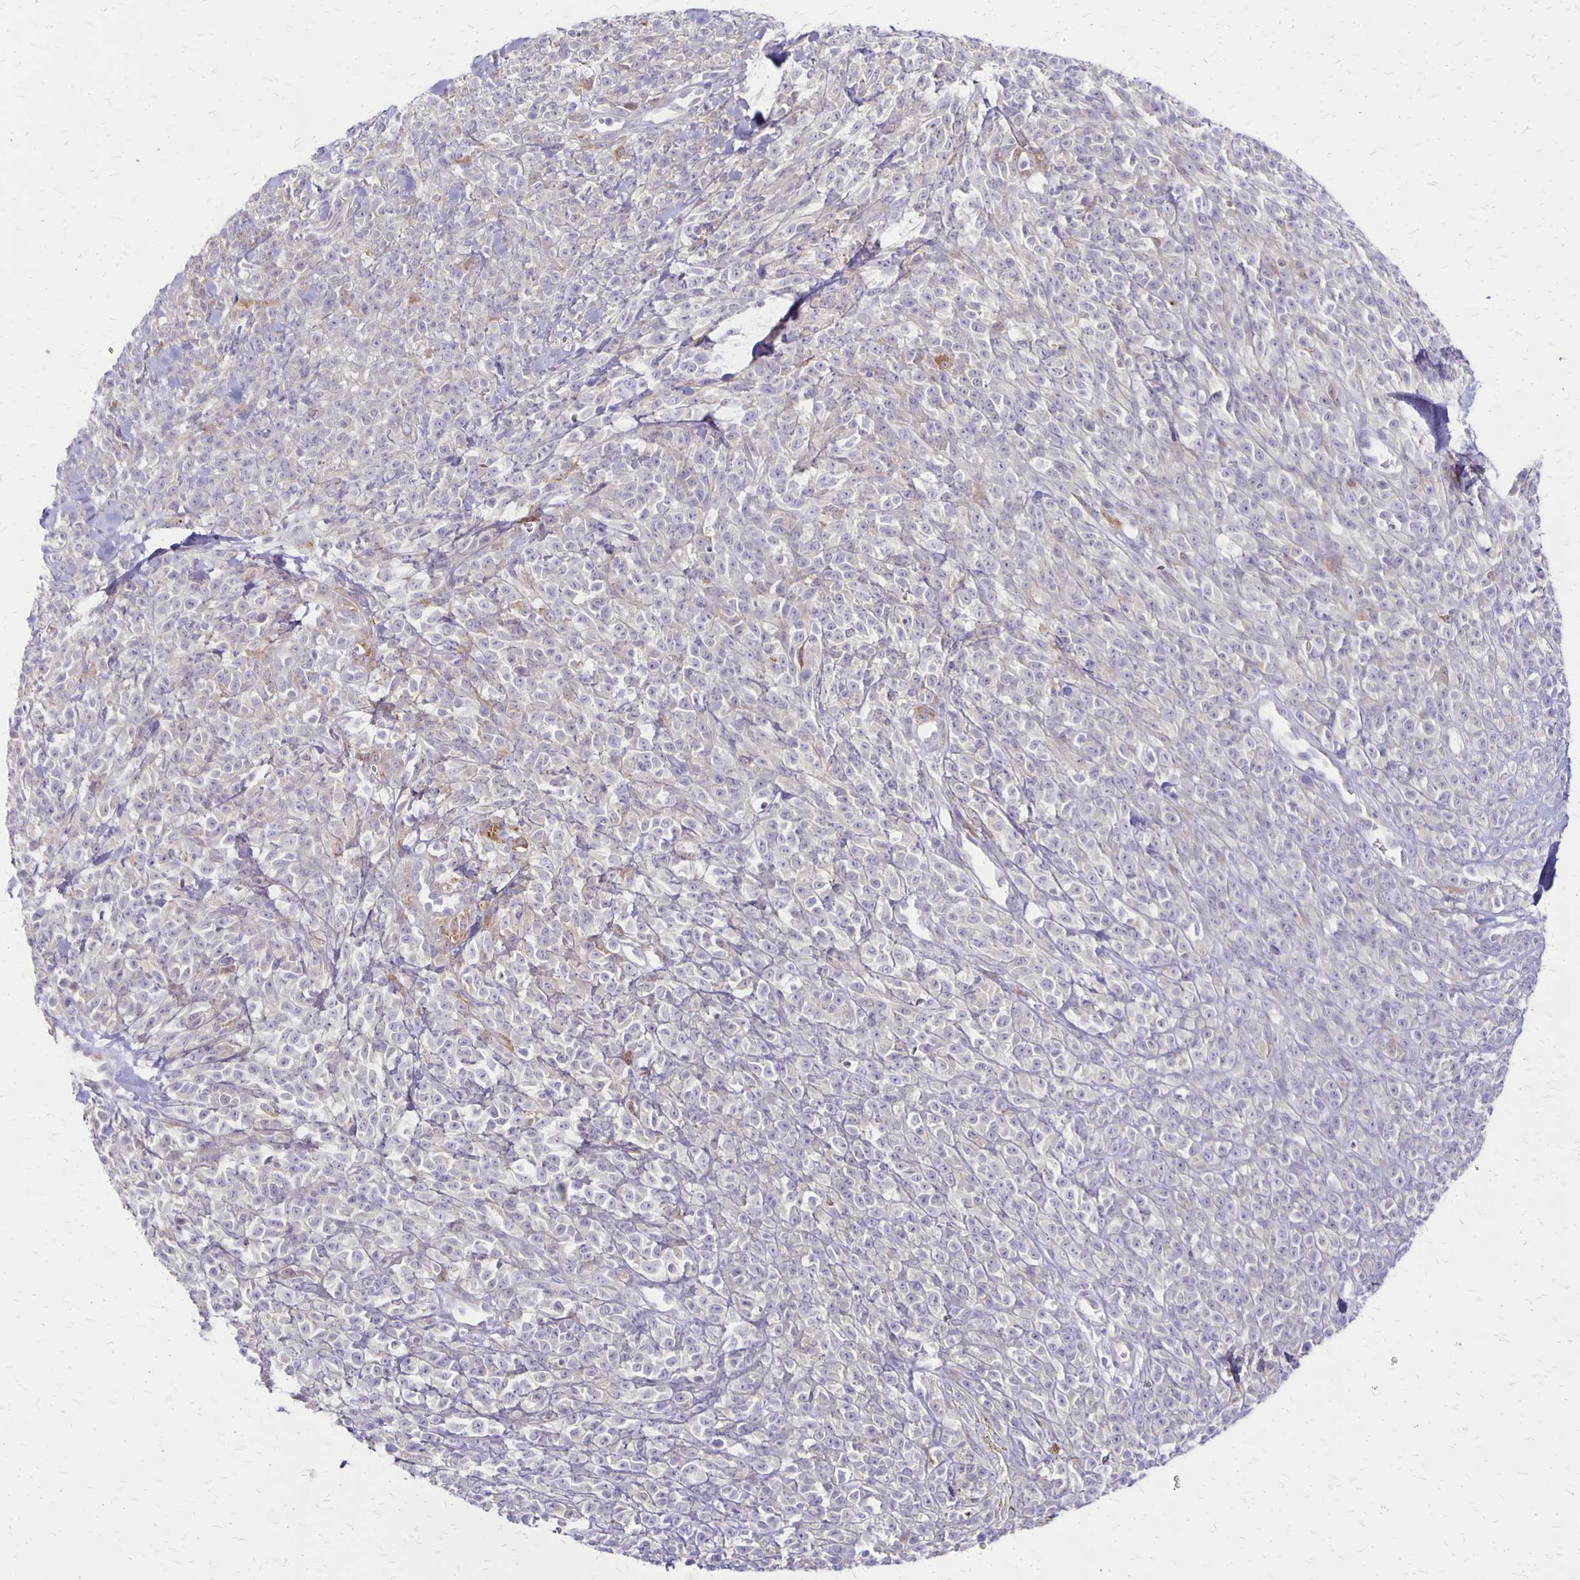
{"staining": {"intensity": "negative", "quantity": "none", "location": "none"}, "tissue": "melanoma", "cell_type": "Tumor cells", "image_type": "cancer", "snomed": [{"axis": "morphology", "description": "Malignant melanoma, NOS"}, {"axis": "topography", "description": "Skin"}, {"axis": "topography", "description": "Skin of trunk"}], "caption": "Malignant melanoma was stained to show a protein in brown. There is no significant staining in tumor cells. Brightfield microscopy of immunohistochemistry (IHC) stained with DAB (3,3'-diaminobenzidine) (brown) and hematoxylin (blue), captured at high magnification.", "gene": "HOMER1", "patient": {"sex": "male", "age": 74}}